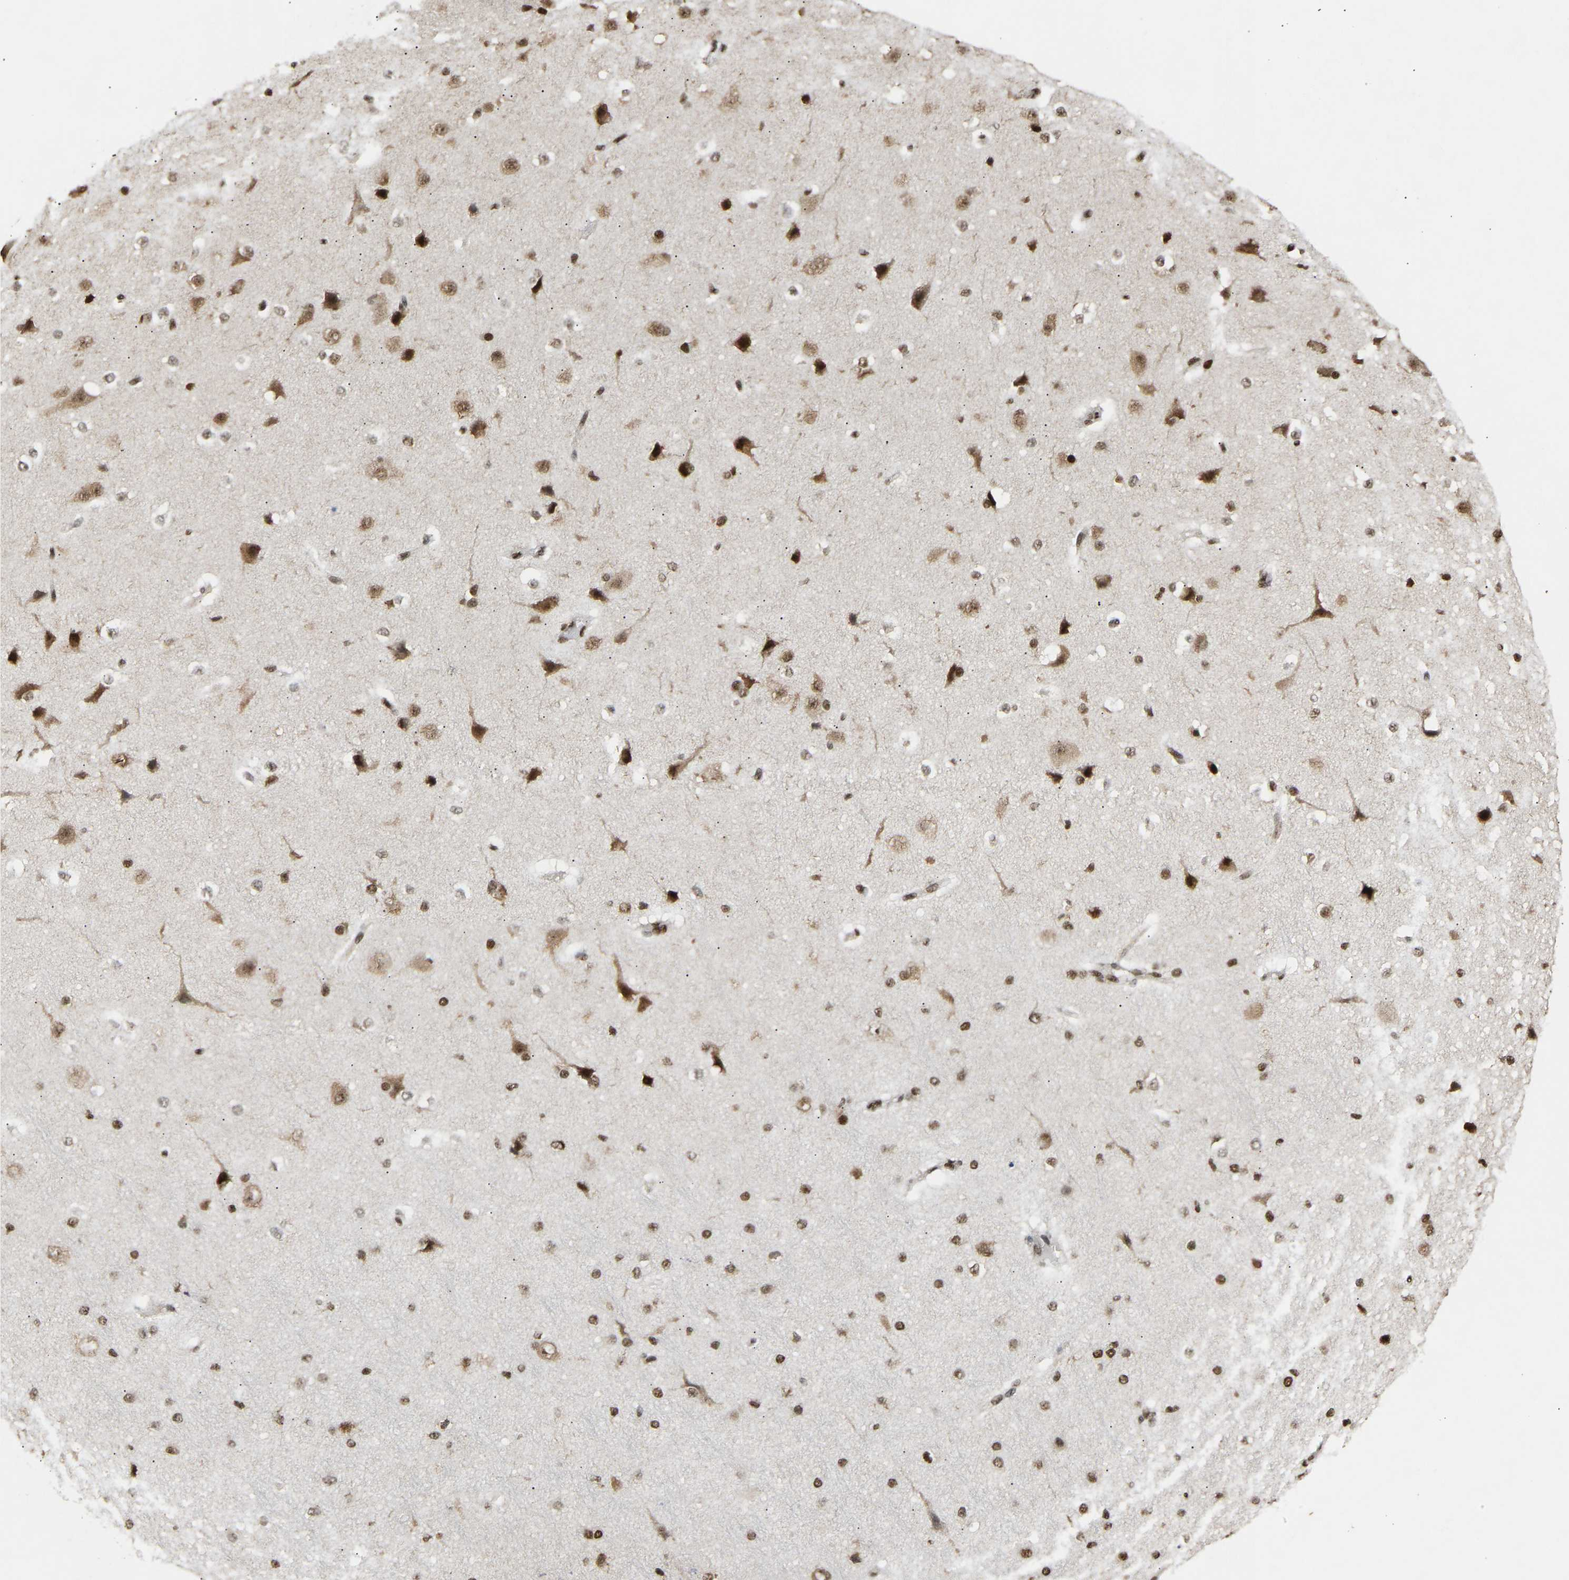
{"staining": {"intensity": "moderate", "quantity": ">75%", "location": "cytoplasmic/membranous,nuclear"}, "tissue": "cerebral cortex", "cell_type": "Endothelial cells", "image_type": "normal", "snomed": [{"axis": "morphology", "description": "Normal tissue, NOS"}, {"axis": "morphology", "description": "Developmental malformation"}, {"axis": "topography", "description": "Cerebral cortex"}], "caption": "Immunohistochemistry (DAB (3,3'-diaminobenzidine)) staining of unremarkable cerebral cortex reveals moderate cytoplasmic/membranous,nuclear protein positivity in about >75% of endothelial cells. The staining was performed using DAB, with brown indicating positive protein expression. Nuclei are stained blue with hematoxylin.", "gene": "ALYREF", "patient": {"sex": "female", "age": 30}}